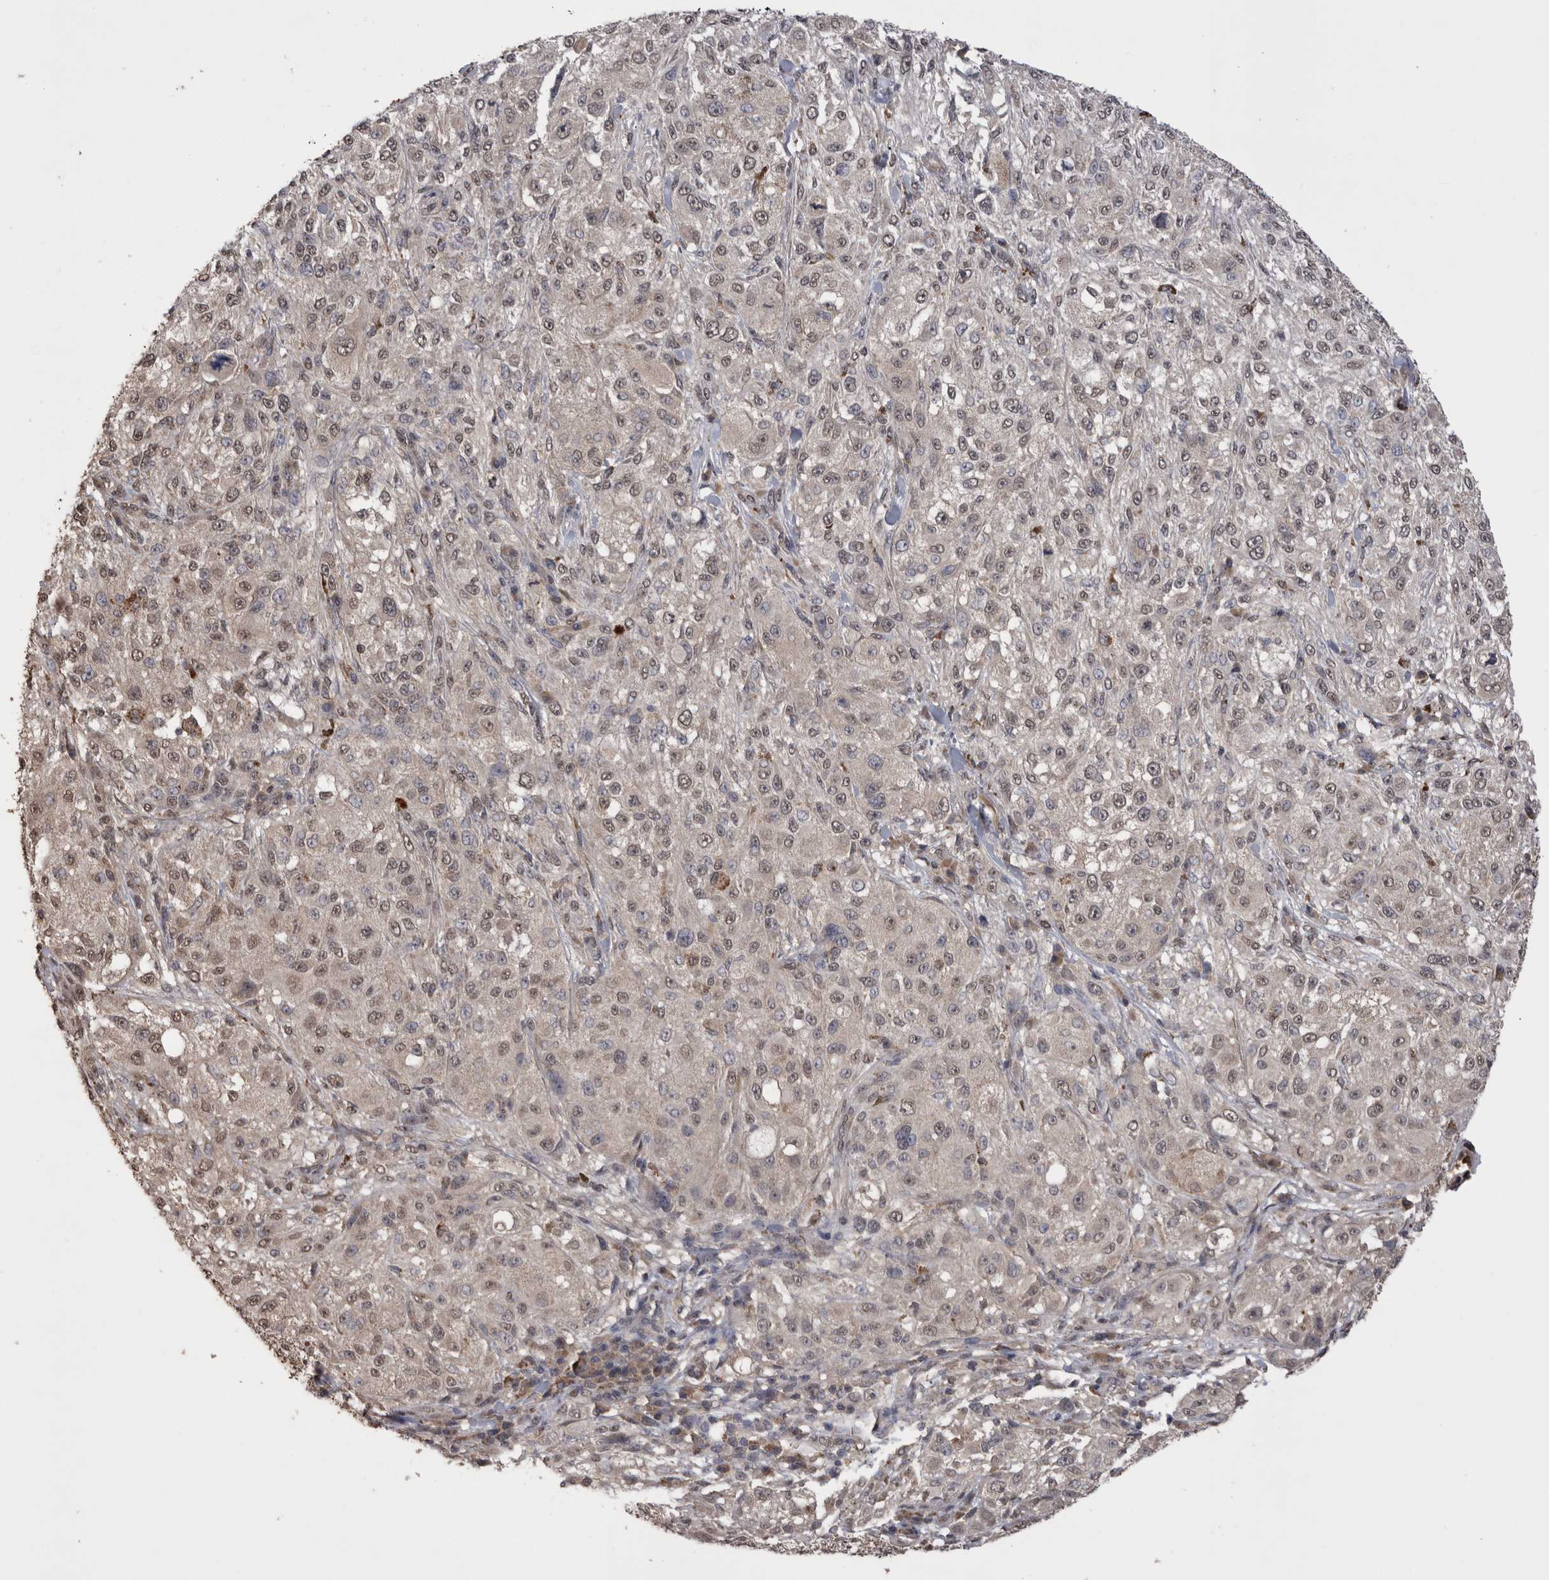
{"staining": {"intensity": "weak", "quantity": "<25%", "location": "nuclear"}, "tissue": "melanoma", "cell_type": "Tumor cells", "image_type": "cancer", "snomed": [{"axis": "morphology", "description": "Necrosis, NOS"}, {"axis": "morphology", "description": "Malignant melanoma, NOS"}, {"axis": "topography", "description": "Skin"}], "caption": "Photomicrograph shows no protein positivity in tumor cells of malignant melanoma tissue.", "gene": "GRK5", "patient": {"sex": "female", "age": 87}}